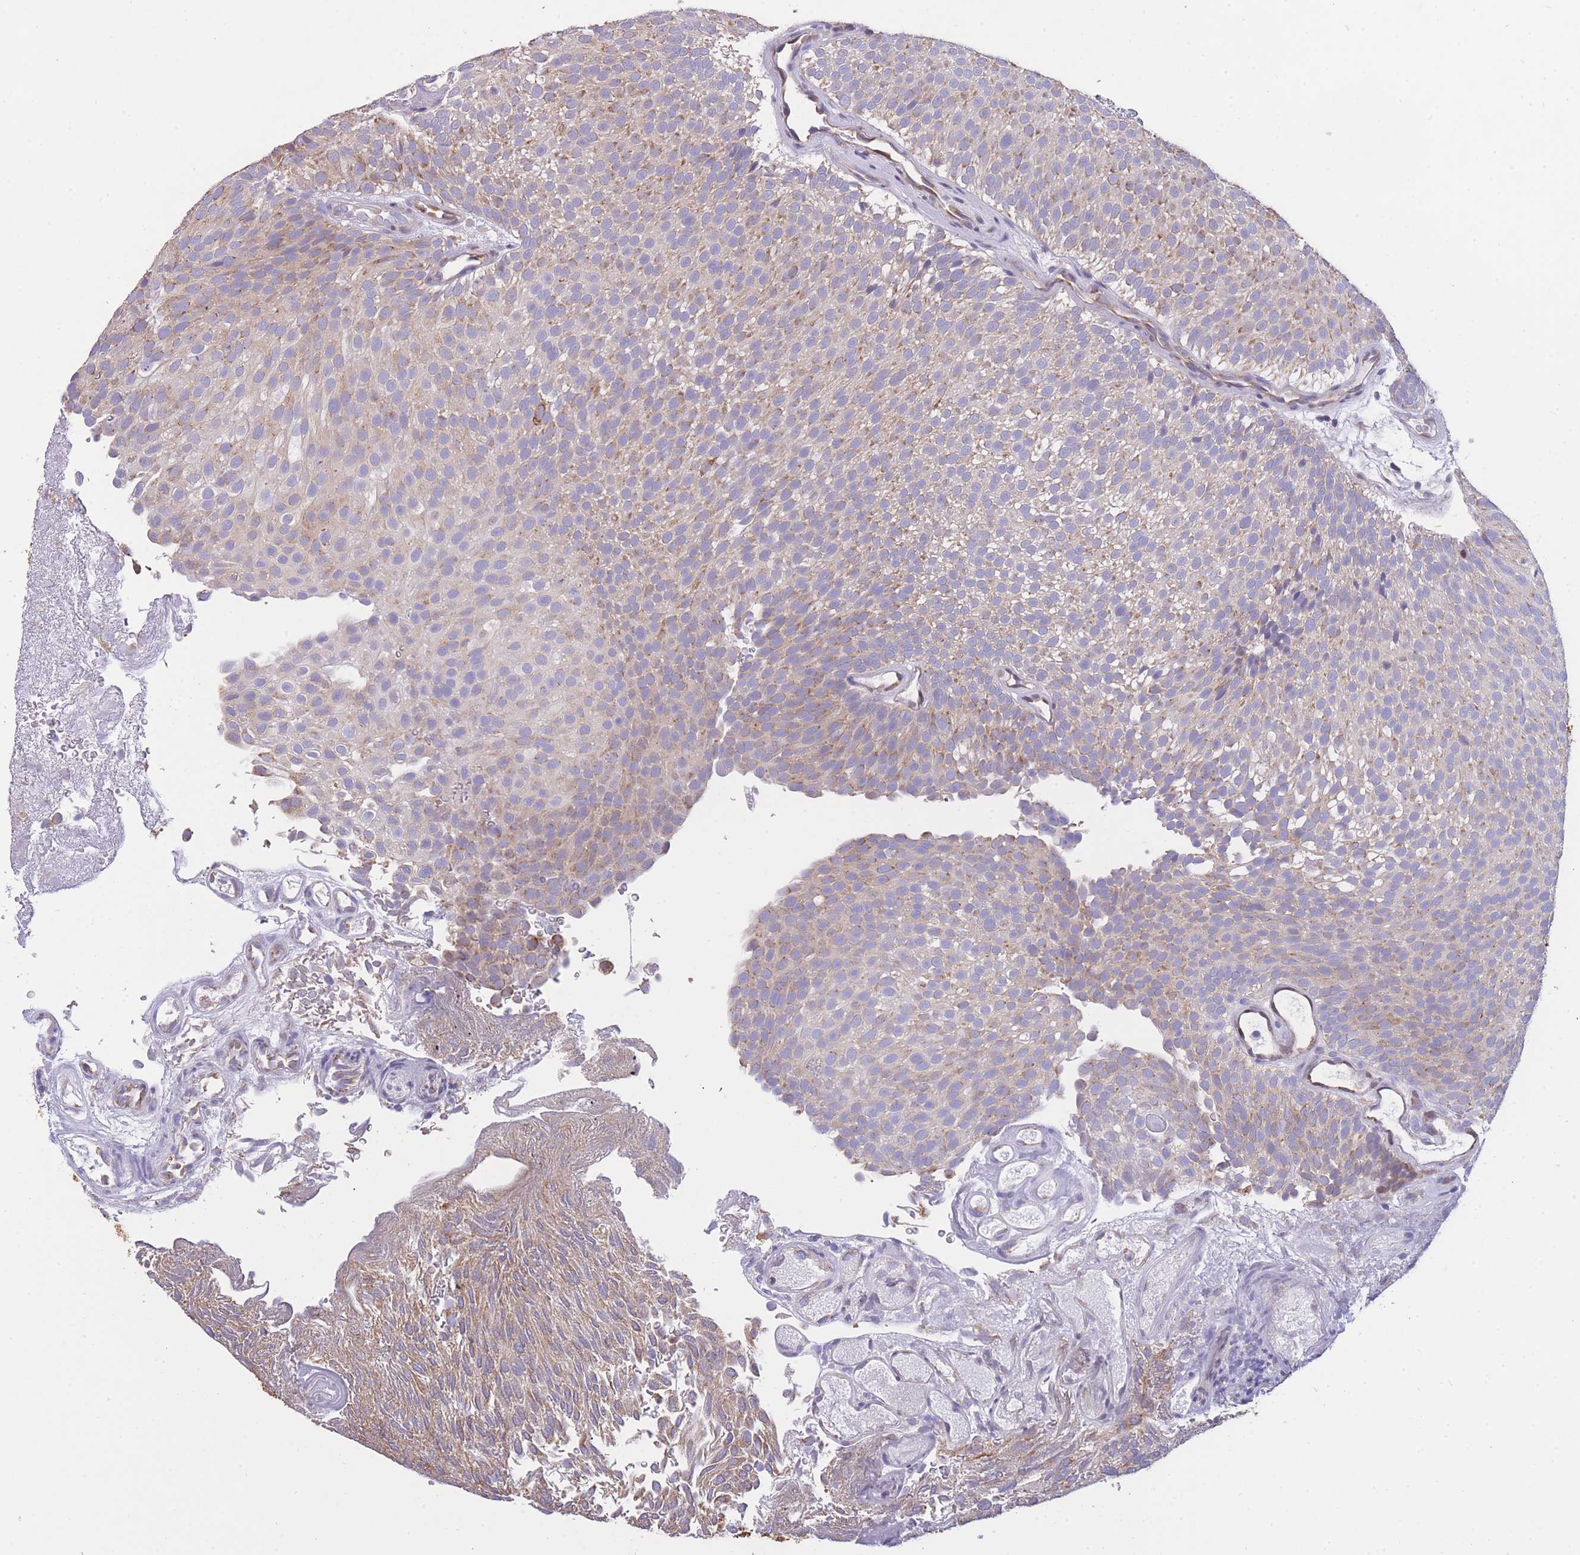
{"staining": {"intensity": "moderate", "quantity": "25%-75%", "location": "cytoplasmic/membranous"}, "tissue": "urothelial cancer", "cell_type": "Tumor cells", "image_type": "cancer", "snomed": [{"axis": "morphology", "description": "Urothelial carcinoma, Low grade"}, {"axis": "topography", "description": "Urinary bladder"}], "caption": "The immunohistochemical stain highlights moderate cytoplasmic/membranous expression in tumor cells of urothelial carcinoma (low-grade) tissue.", "gene": "ZNF662", "patient": {"sex": "male", "age": 78}}